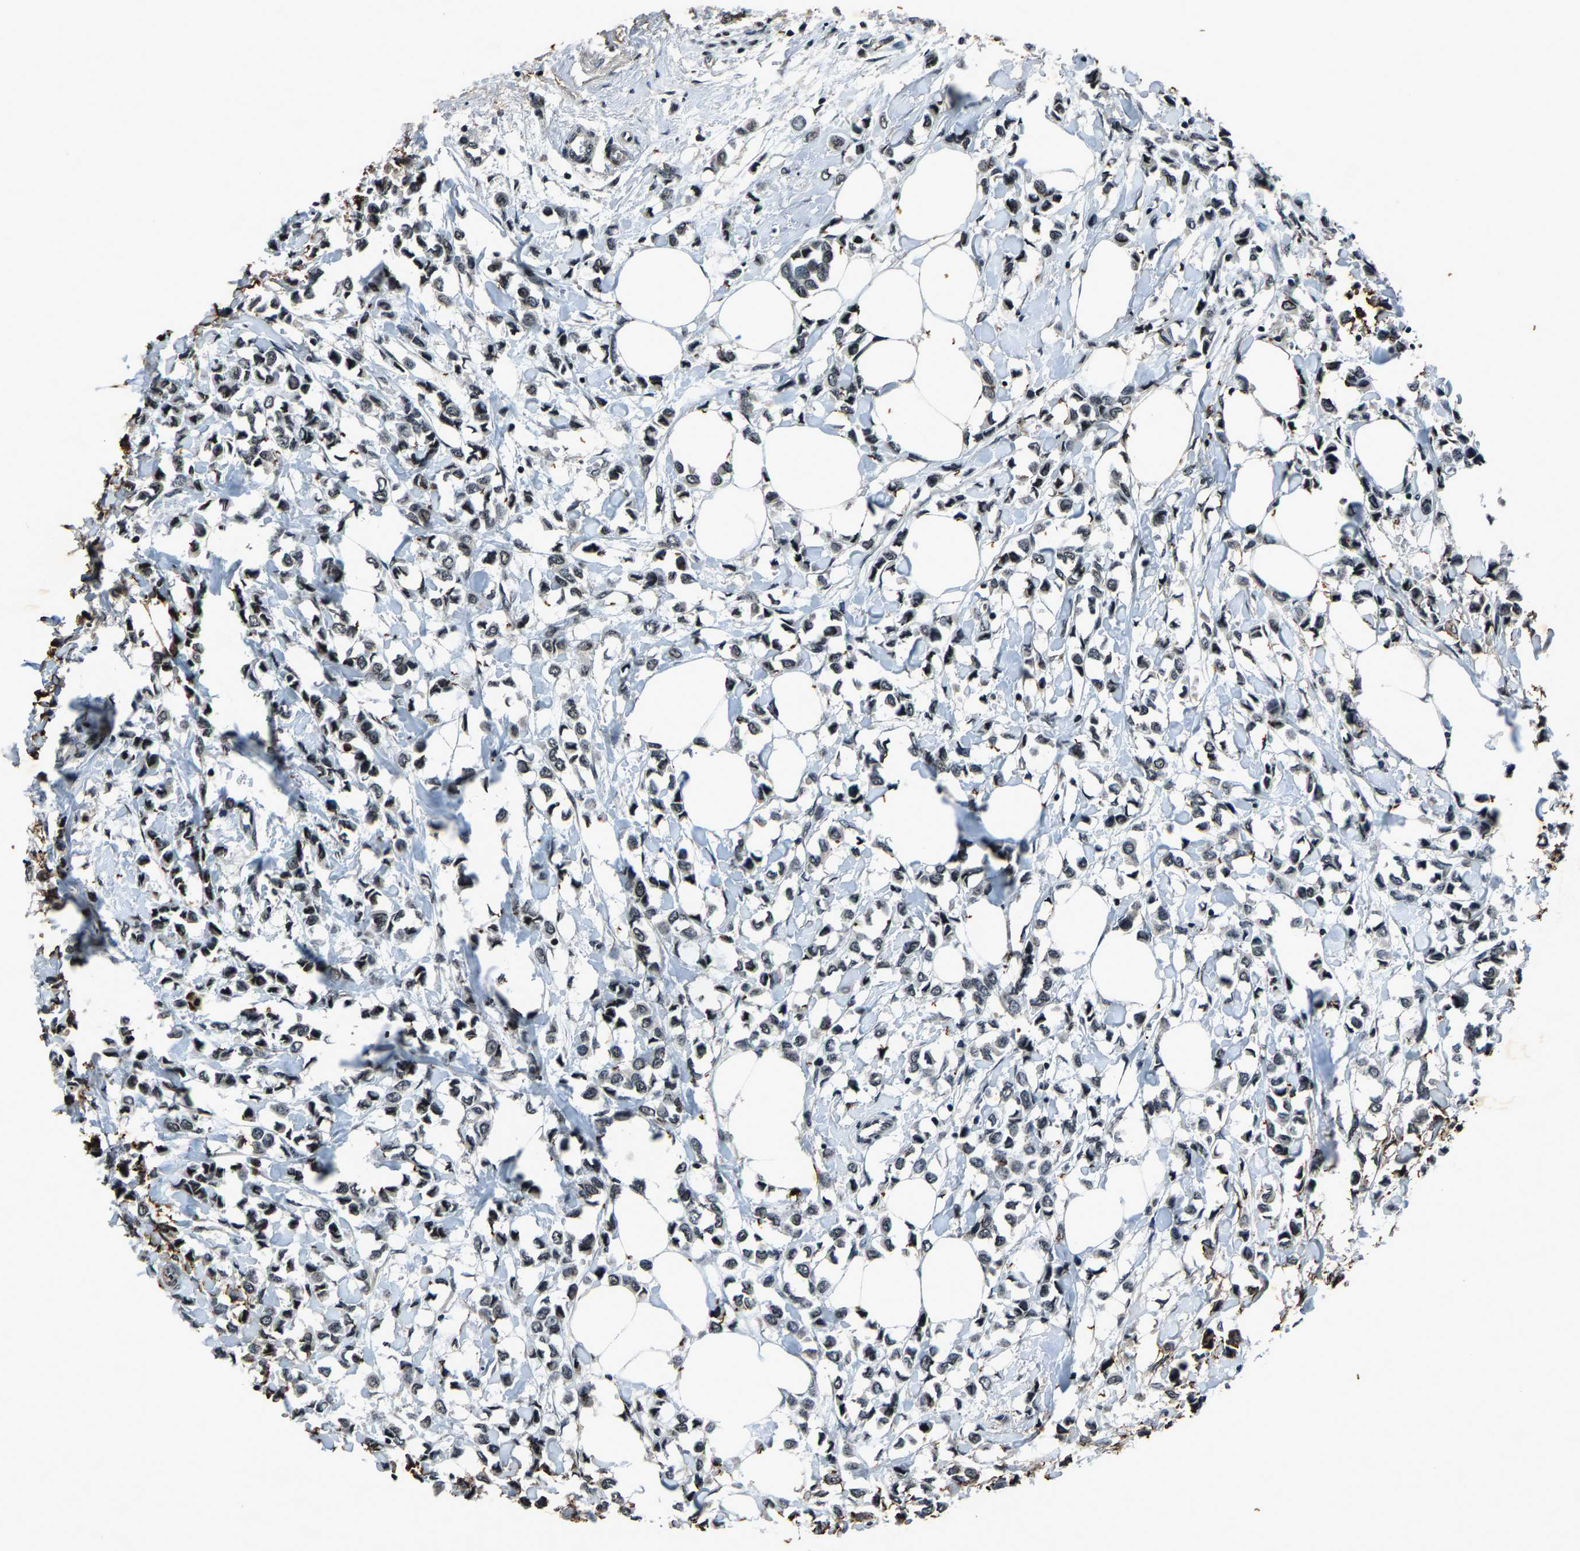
{"staining": {"intensity": "strong", "quantity": ">75%", "location": "nuclear"}, "tissue": "breast cancer", "cell_type": "Tumor cells", "image_type": "cancer", "snomed": [{"axis": "morphology", "description": "Lobular carcinoma"}, {"axis": "topography", "description": "Breast"}], "caption": "Protein staining of lobular carcinoma (breast) tissue displays strong nuclear expression in about >75% of tumor cells.", "gene": "H4C1", "patient": {"sex": "female", "age": 51}}